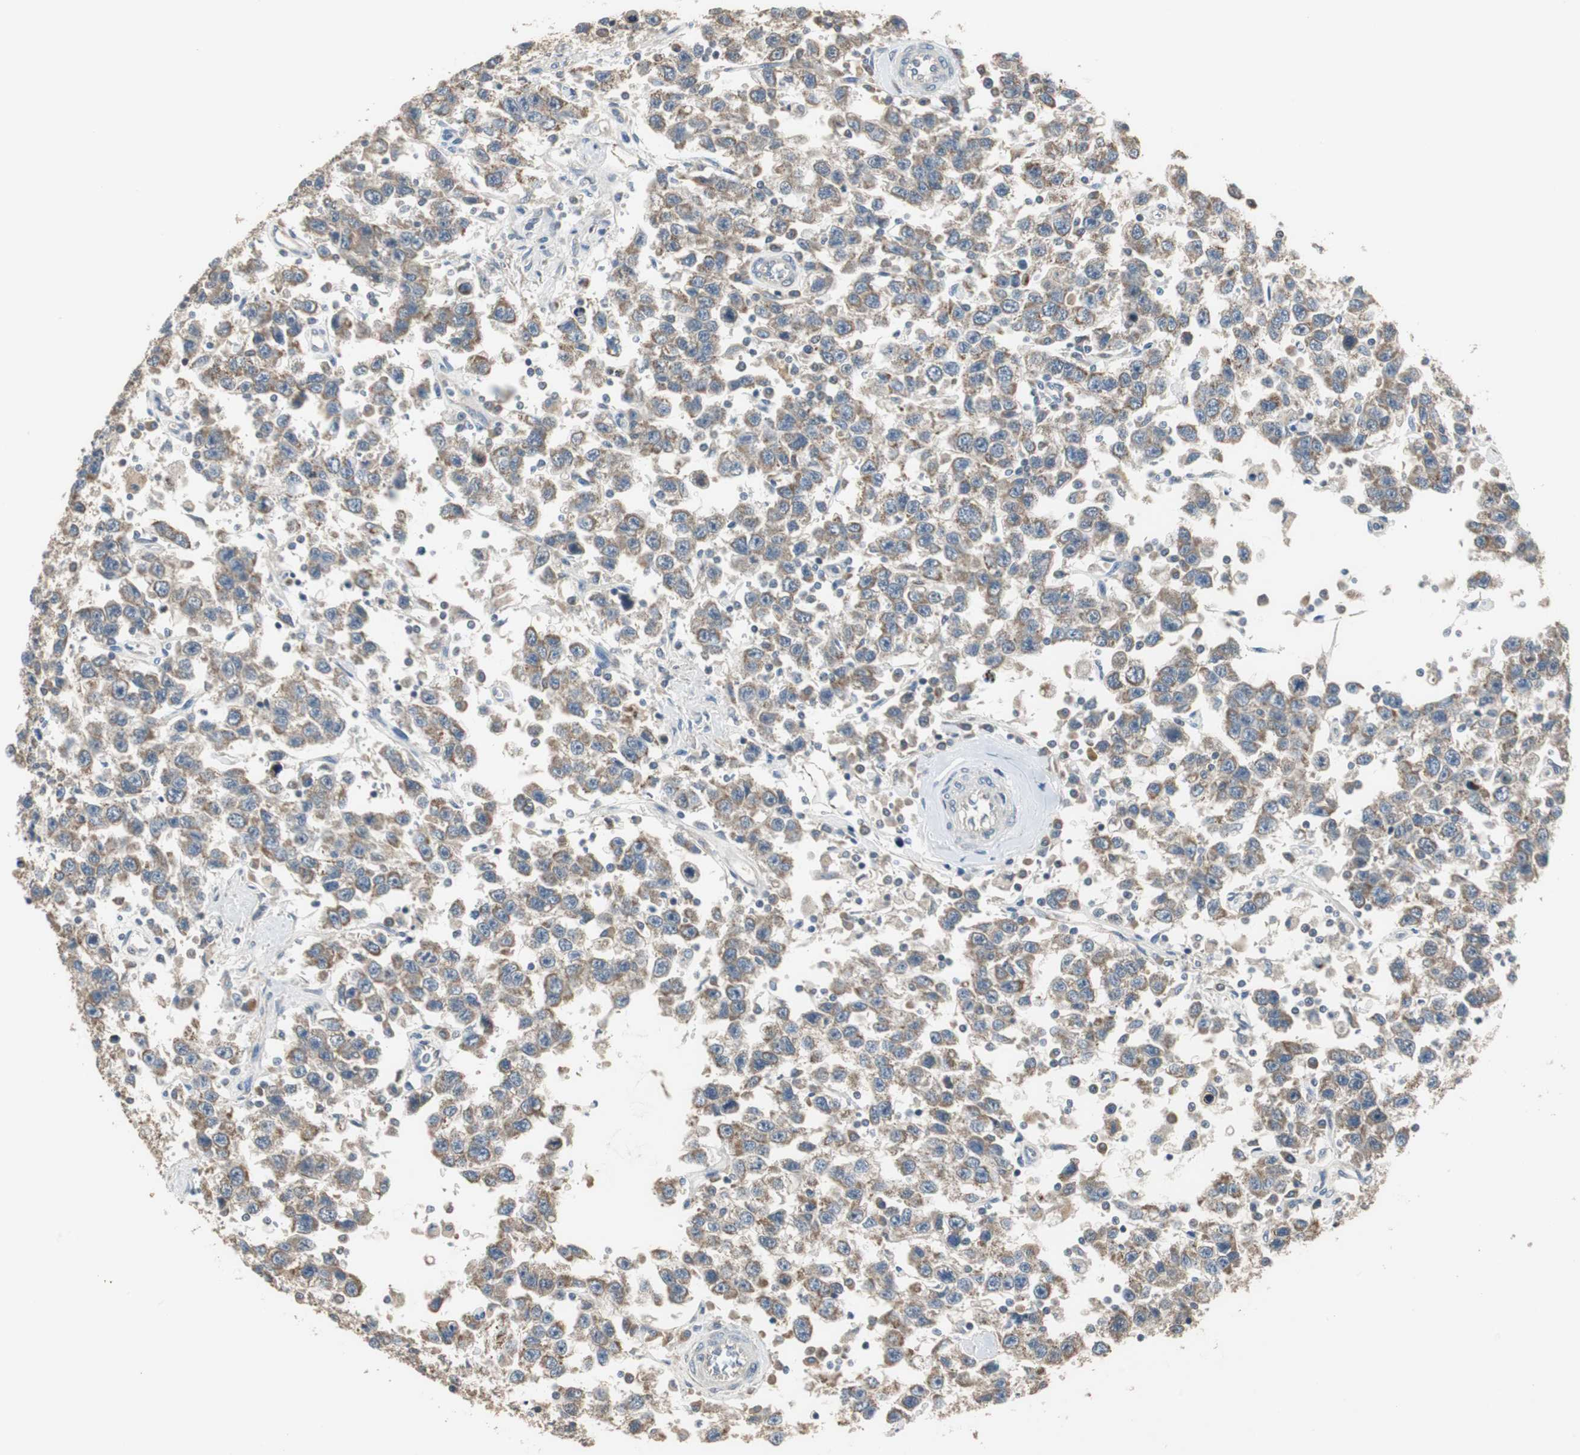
{"staining": {"intensity": "weak", "quantity": ">75%", "location": "cytoplasmic/membranous"}, "tissue": "testis cancer", "cell_type": "Tumor cells", "image_type": "cancer", "snomed": [{"axis": "morphology", "description": "Seminoma, NOS"}, {"axis": "topography", "description": "Testis"}], "caption": "High-magnification brightfield microscopy of testis cancer stained with DAB (3,3'-diaminobenzidine) (brown) and counterstained with hematoxylin (blue). tumor cells exhibit weak cytoplasmic/membranous expression is seen in approximately>75% of cells.", "gene": "MYT1", "patient": {"sex": "male", "age": 41}}